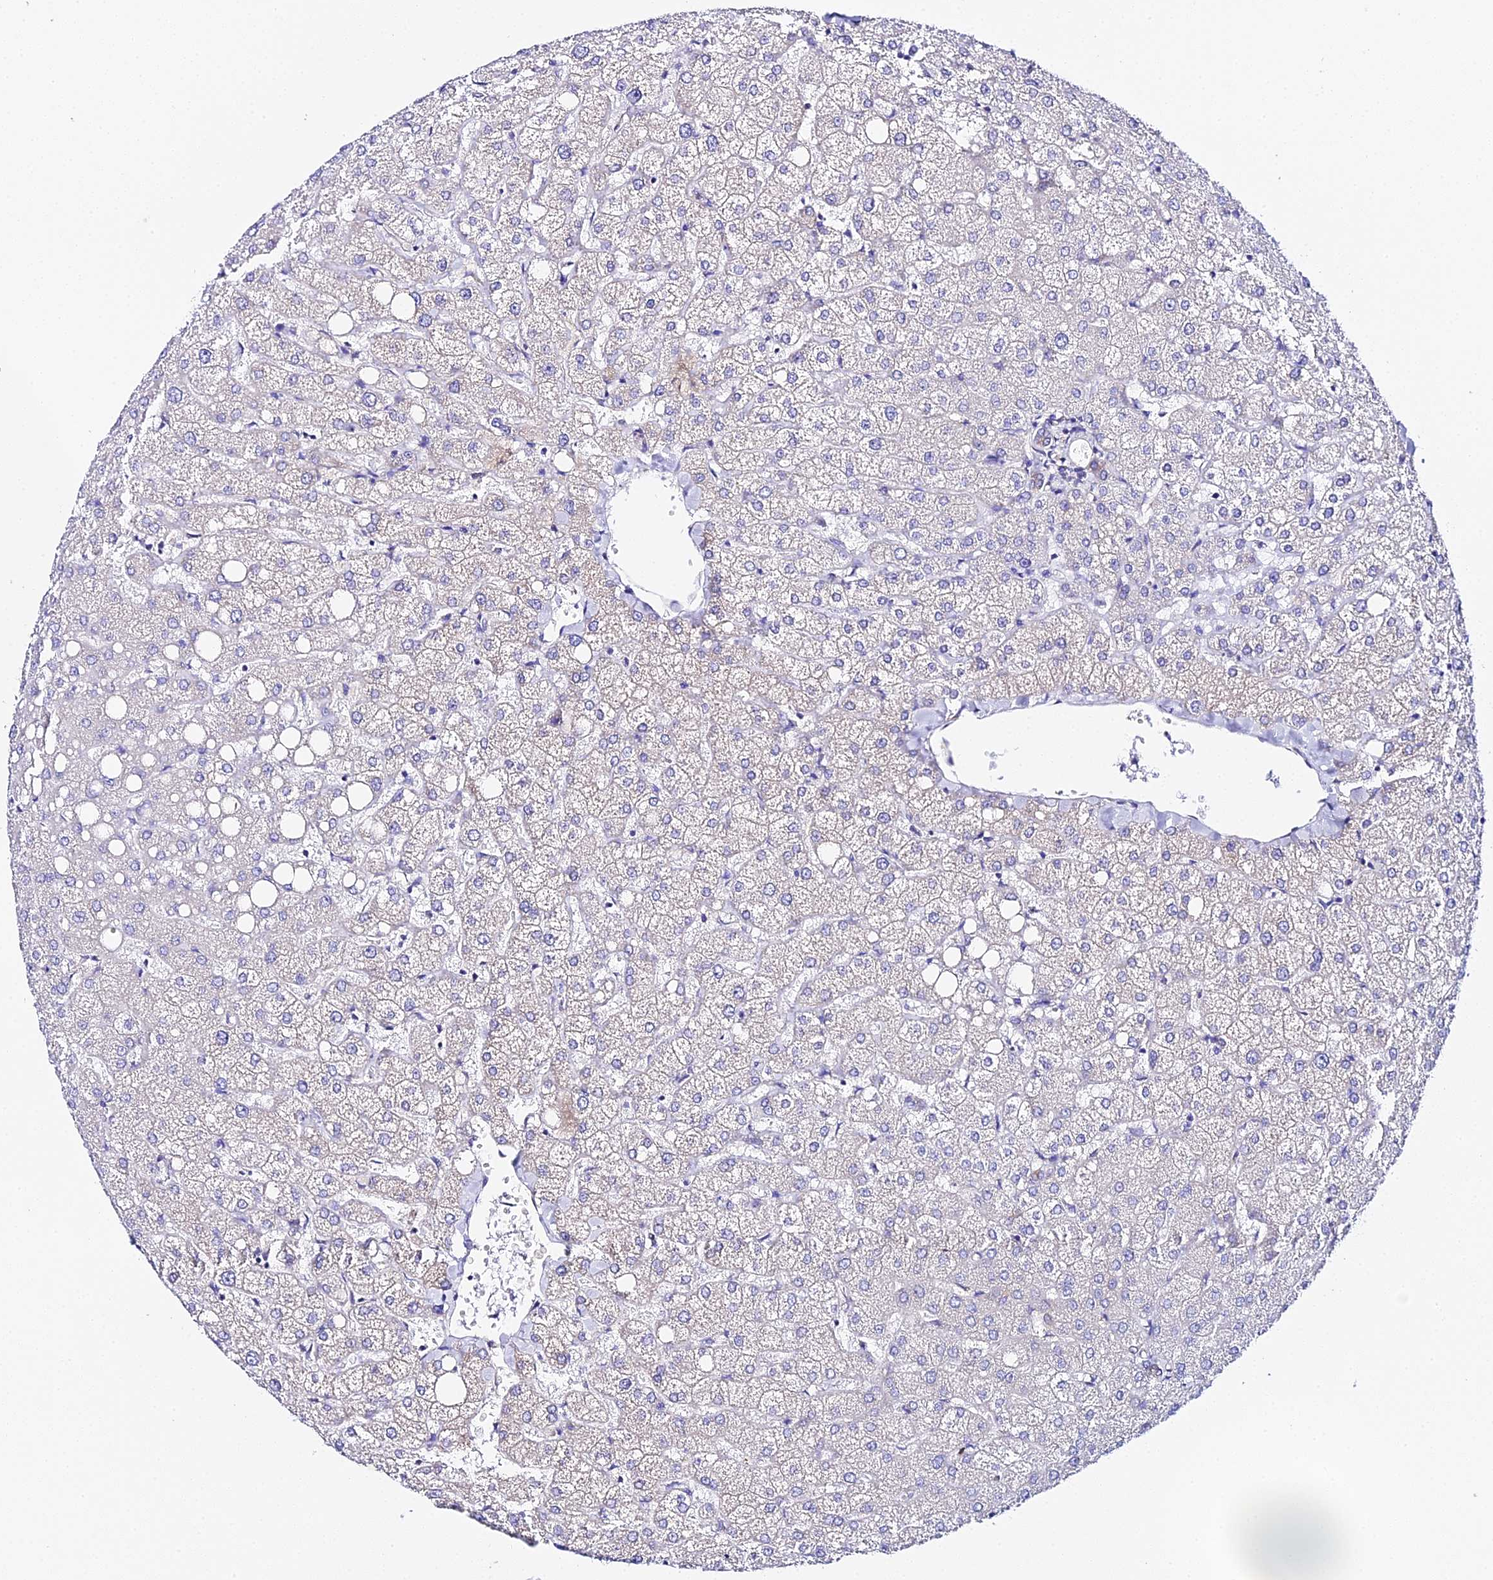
{"staining": {"intensity": "negative", "quantity": "none", "location": "none"}, "tissue": "liver", "cell_type": "Cholangiocytes", "image_type": "normal", "snomed": [{"axis": "morphology", "description": "Normal tissue, NOS"}, {"axis": "topography", "description": "Liver"}], "caption": "An IHC image of unremarkable liver is shown. There is no staining in cholangiocytes of liver. (DAB (3,3'-diaminobenzidine) immunohistochemistry (IHC) with hematoxylin counter stain).", "gene": "CFAP45", "patient": {"sex": "female", "age": 54}}